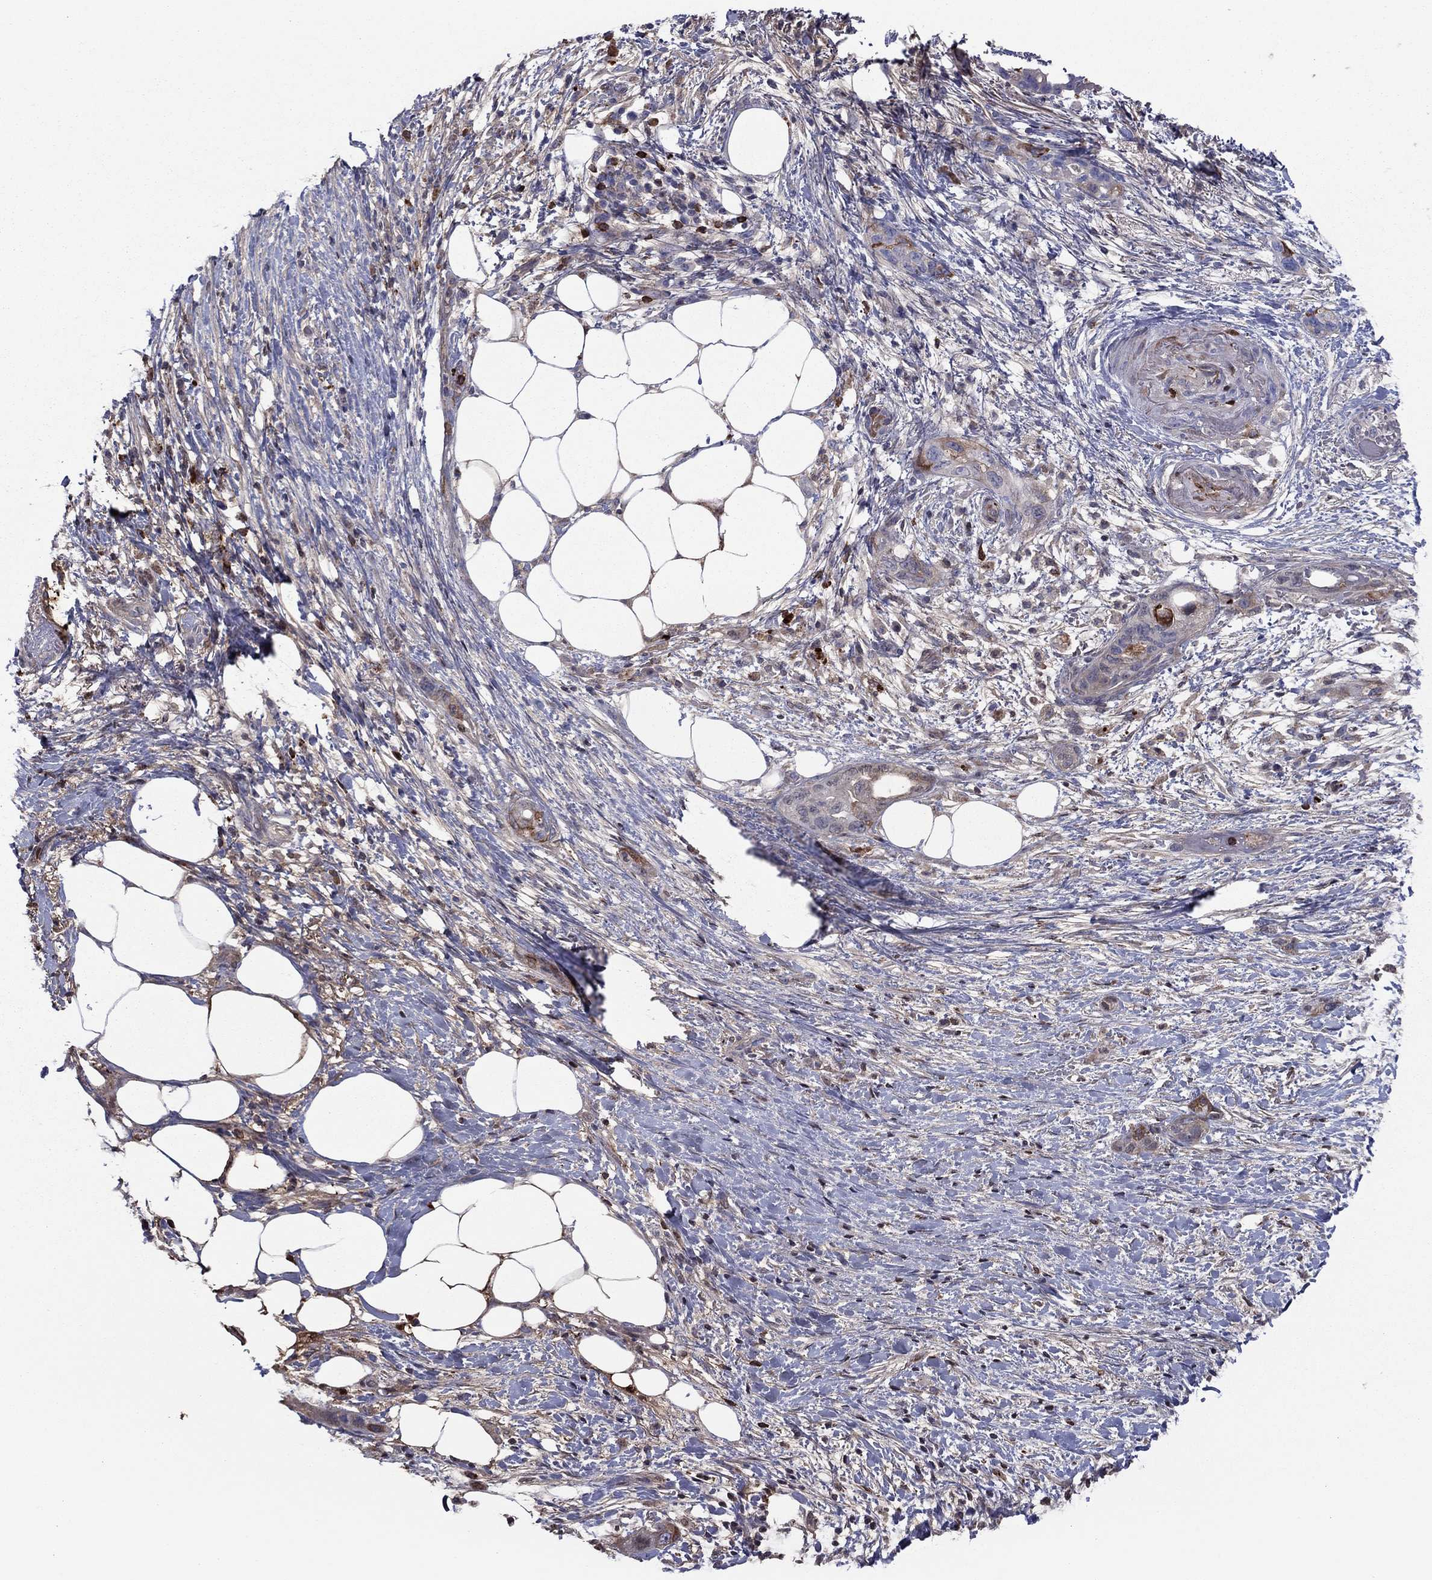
{"staining": {"intensity": "strong", "quantity": "<25%", "location": "cytoplasmic/membranous"}, "tissue": "pancreatic cancer", "cell_type": "Tumor cells", "image_type": "cancer", "snomed": [{"axis": "morphology", "description": "Adenocarcinoma, NOS"}, {"axis": "topography", "description": "Pancreas"}], "caption": "Immunohistochemistry (IHC) (DAB (3,3'-diaminobenzidine)) staining of human pancreatic adenocarcinoma demonstrates strong cytoplasmic/membranous protein staining in approximately <25% of tumor cells.", "gene": "HPX", "patient": {"sex": "female", "age": 72}}